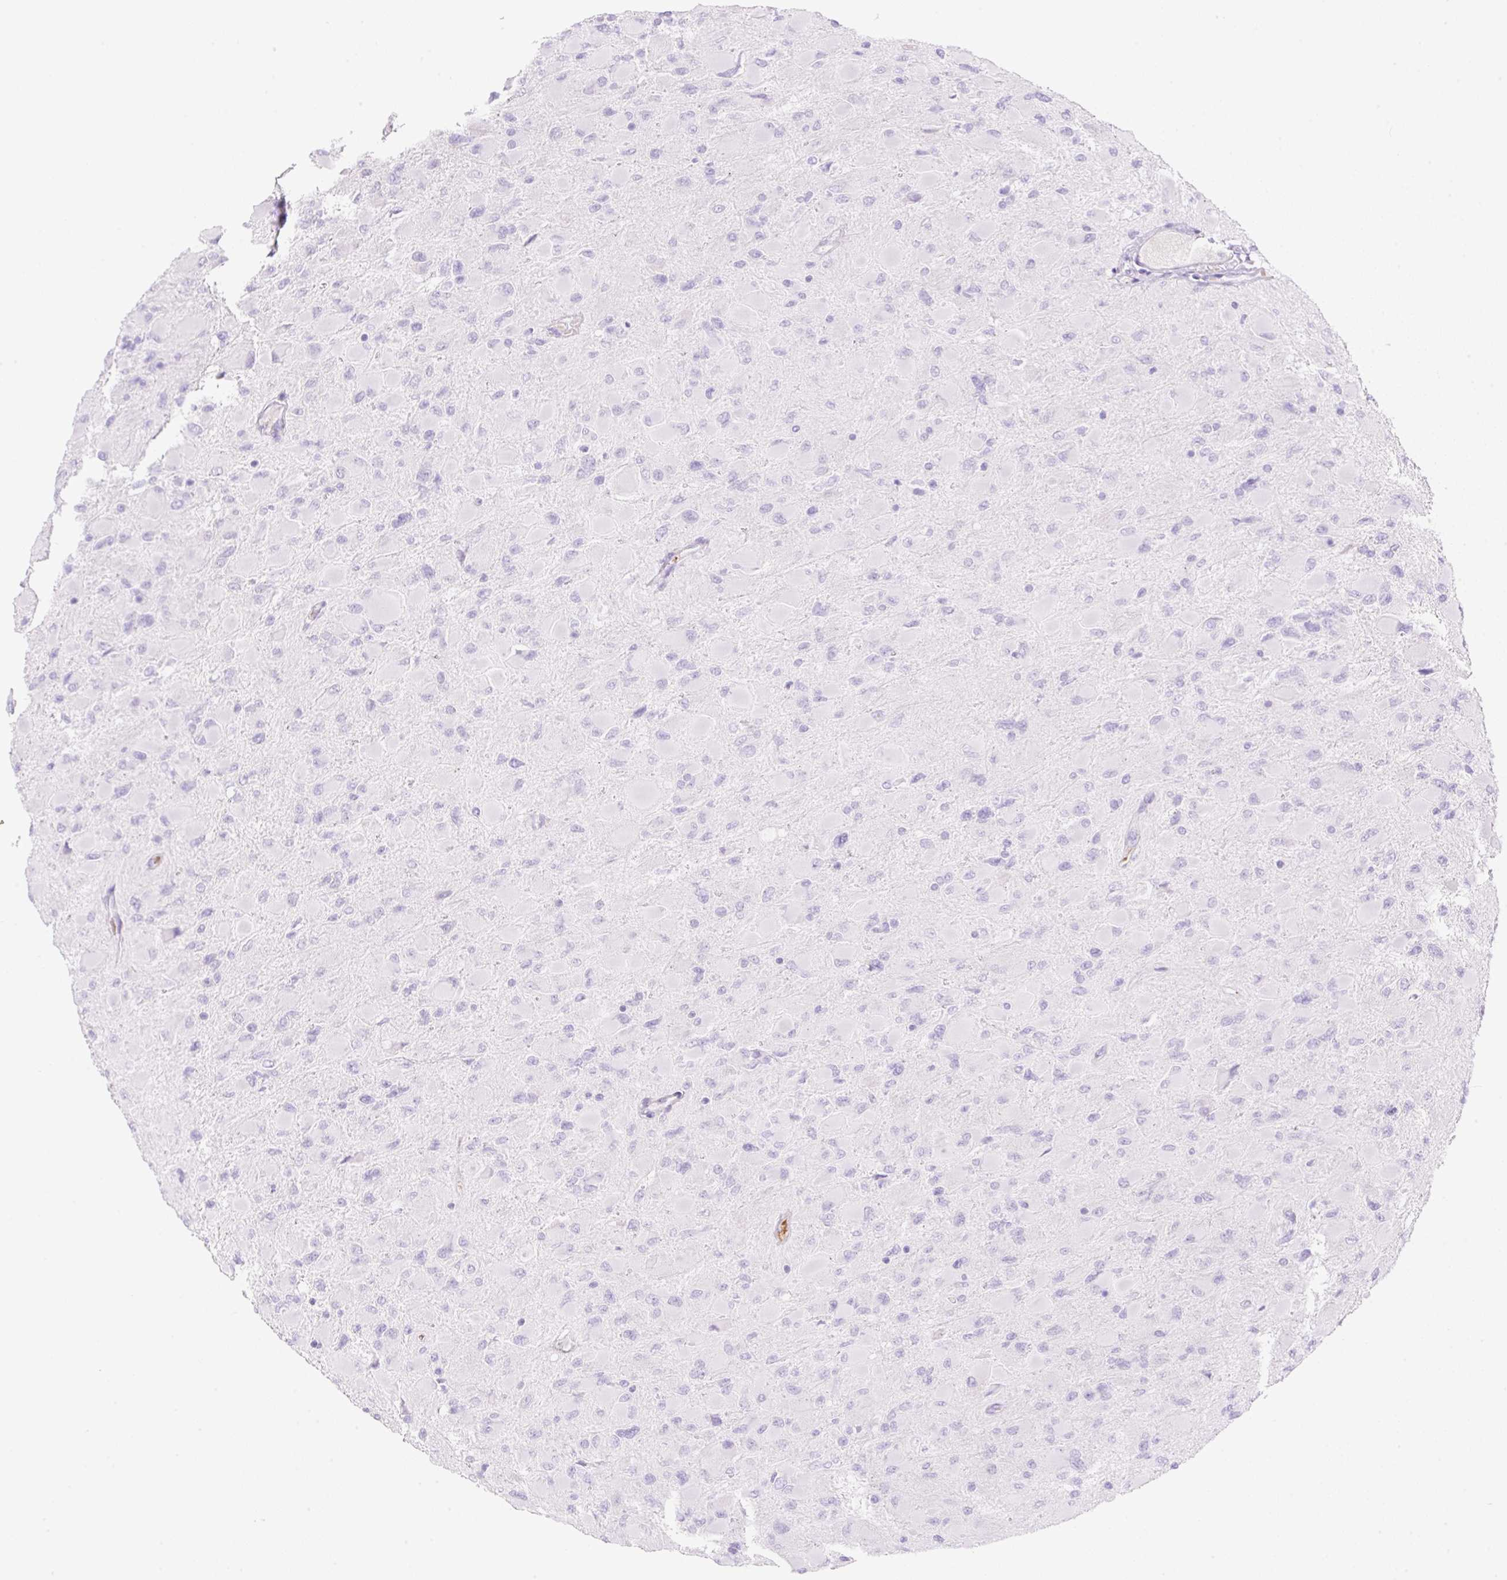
{"staining": {"intensity": "negative", "quantity": "none", "location": "none"}, "tissue": "glioma", "cell_type": "Tumor cells", "image_type": "cancer", "snomed": [{"axis": "morphology", "description": "Glioma, malignant, High grade"}, {"axis": "topography", "description": "Cerebral cortex"}], "caption": "Micrograph shows no protein positivity in tumor cells of high-grade glioma (malignant) tissue.", "gene": "CDX1", "patient": {"sex": "female", "age": 36}}